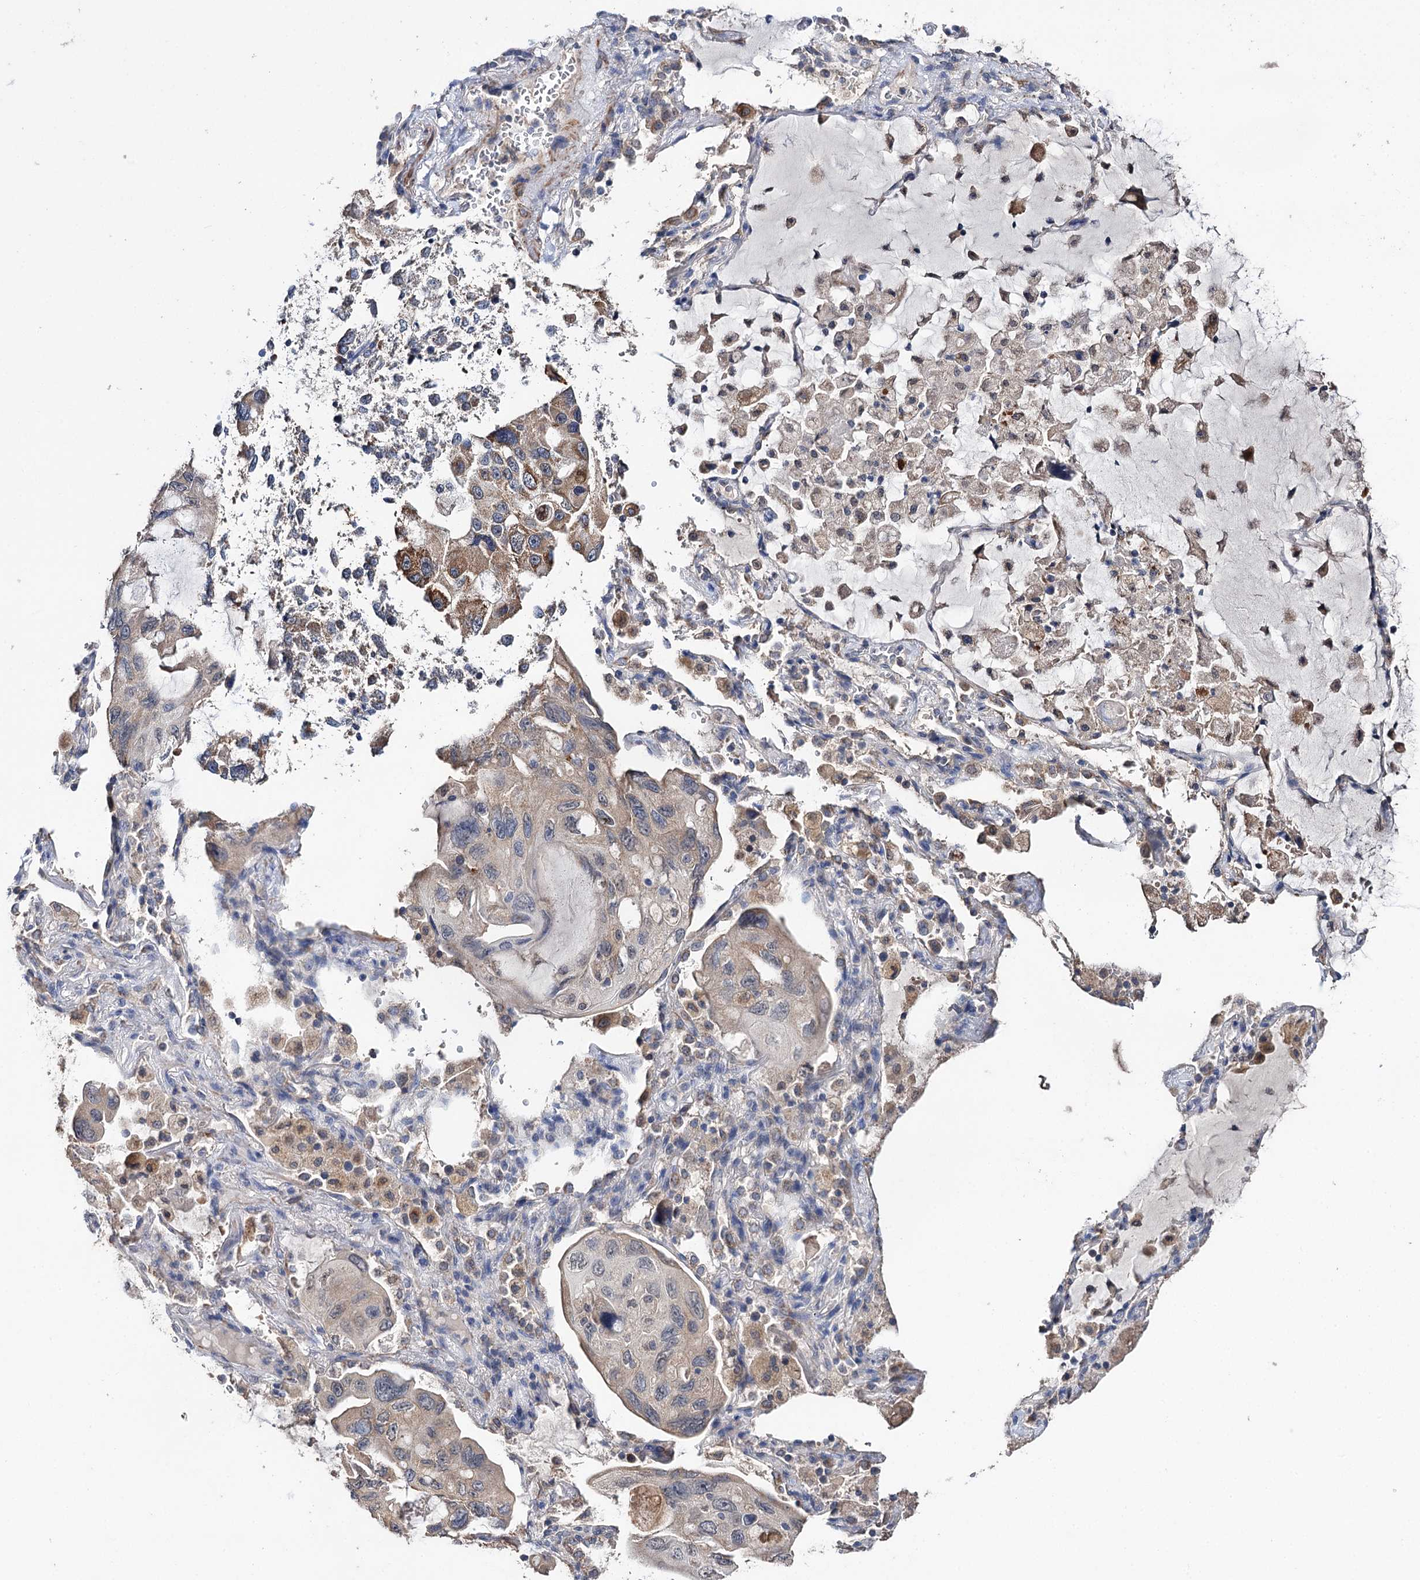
{"staining": {"intensity": "weak", "quantity": ">75%", "location": "cytoplasmic/membranous"}, "tissue": "lung cancer", "cell_type": "Tumor cells", "image_type": "cancer", "snomed": [{"axis": "morphology", "description": "Squamous cell carcinoma, NOS"}, {"axis": "topography", "description": "Lung"}], "caption": "High-power microscopy captured an immunohistochemistry image of lung squamous cell carcinoma, revealing weak cytoplasmic/membranous staining in approximately >75% of tumor cells.", "gene": "CLPB", "patient": {"sex": "female", "age": 73}}